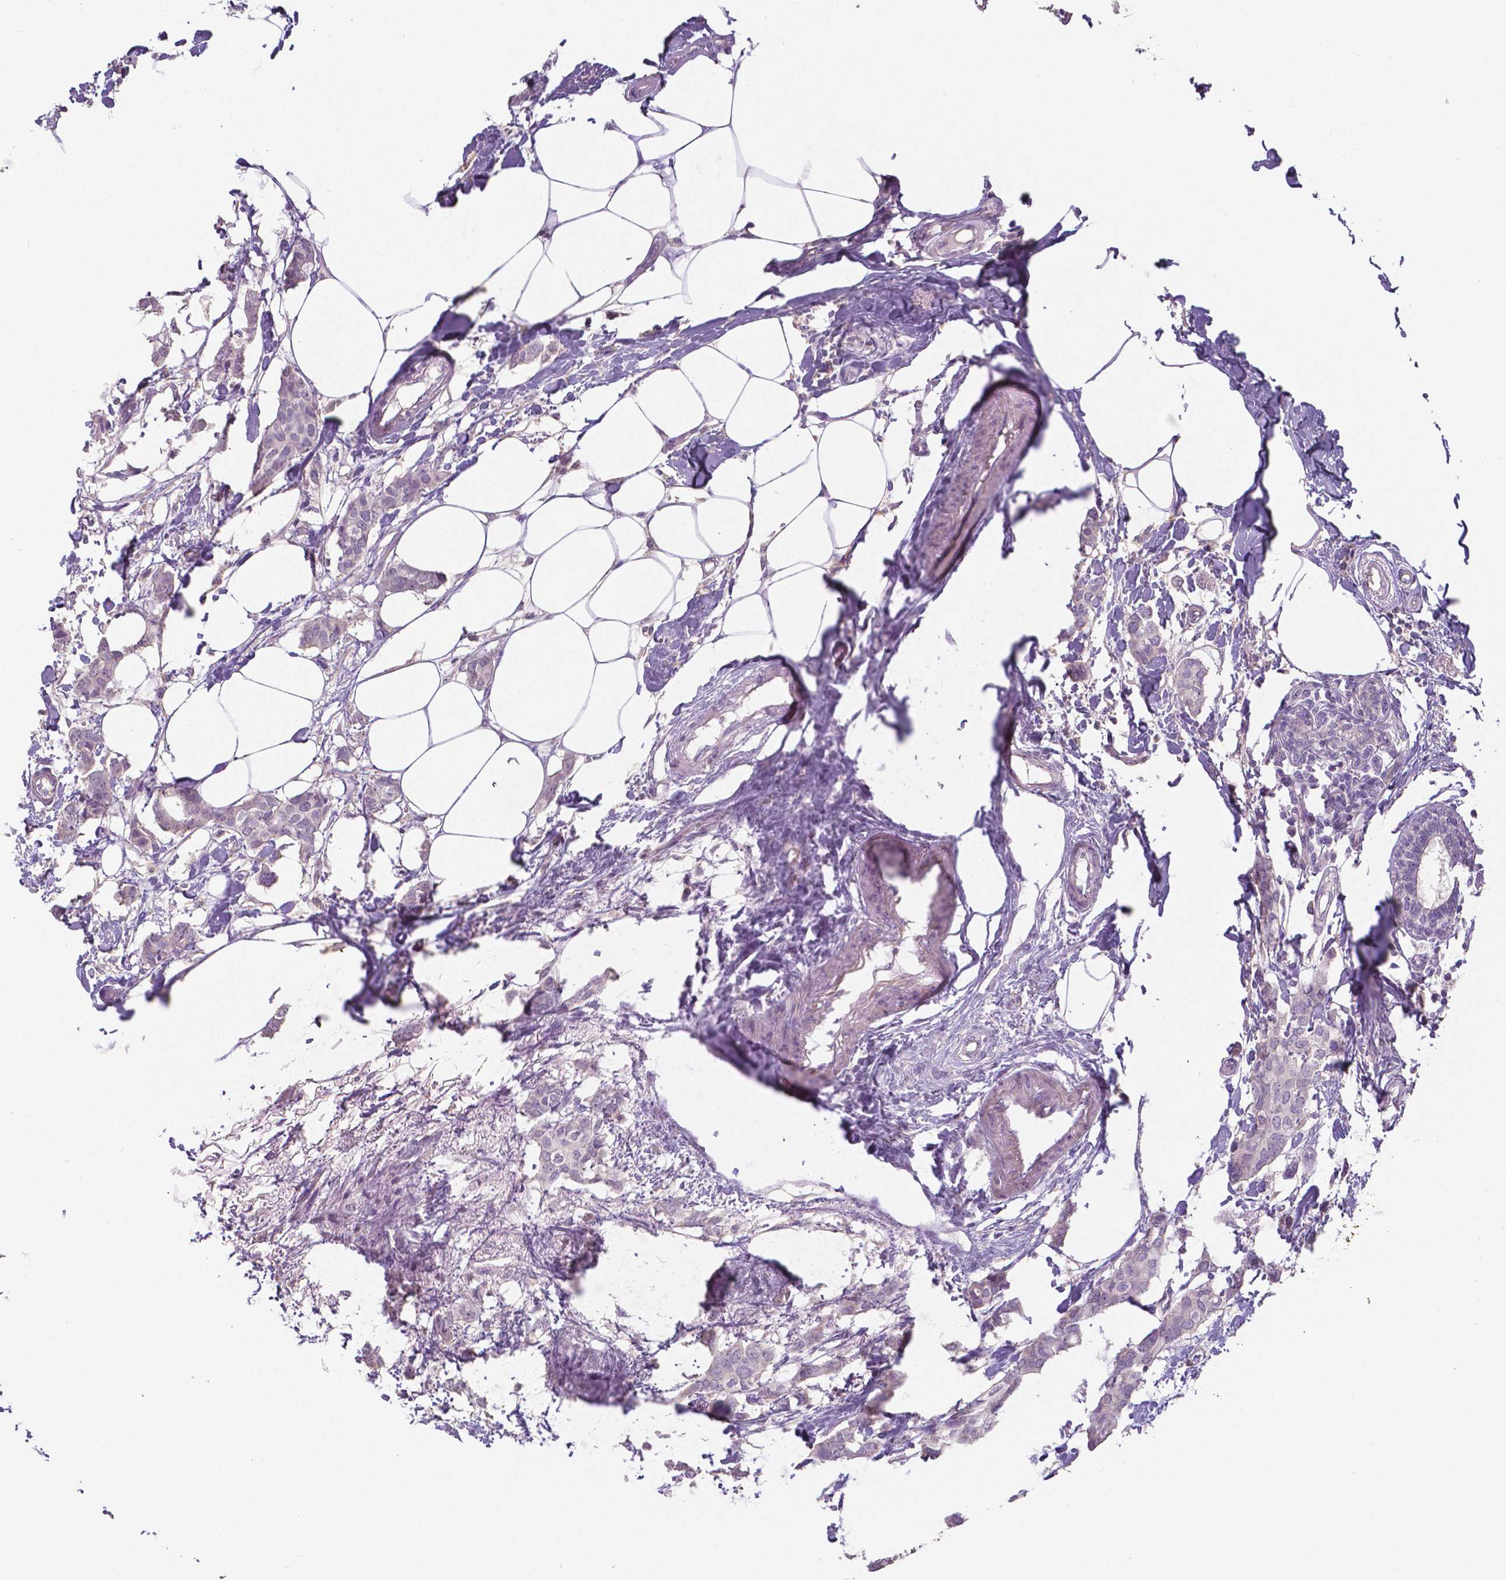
{"staining": {"intensity": "negative", "quantity": "none", "location": "none"}, "tissue": "breast cancer", "cell_type": "Tumor cells", "image_type": "cancer", "snomed": [{"axis": "morphology", "description": "Duct carcinoma"}, {"axis": "topography", "description": "Breast"}], "caption": "Tumor cells are negative for brown protein staining in breast cancer.", "gene": "CRMP1", "patient": {"sex": "female", "age": 62}}